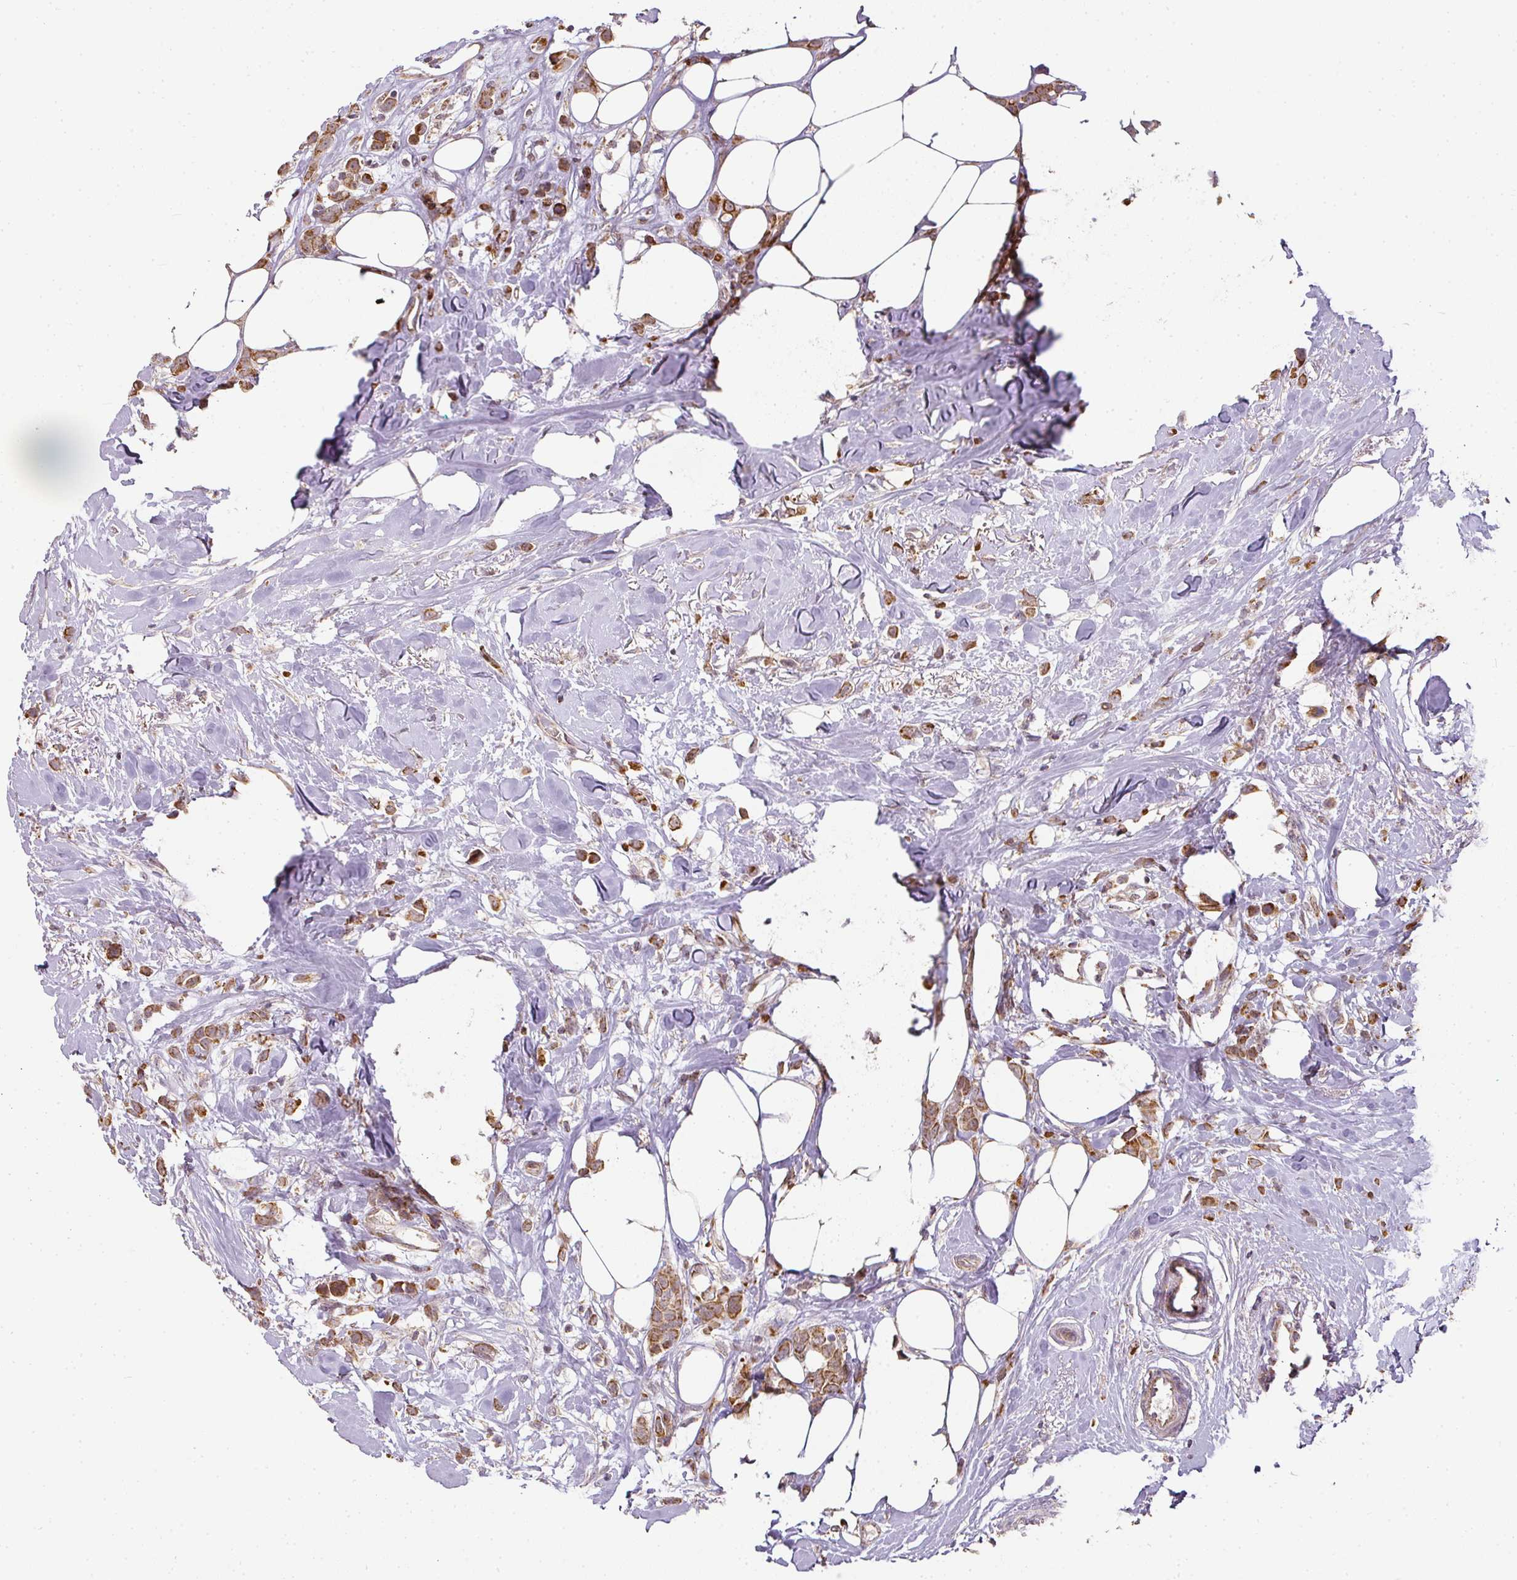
{"staining": {"intensity": "moderate", "quantity": ">75%", "location": "cytoplasmic/membranous"}, "tissue": "breast cancer", "cell_type": "Tumor cells", "image_type": "cancer", "snomed": [{"axis": "morphology", "description": "Duct carcinoma"}, {"axis": "topography", "description": "Breast"}], "caption": "Brown immunohistochemical staining in breast cancer (infiltrating ductal carcinoma) demonstrates moderate cytoplasmic/membranous expression in about >75% of tumor cells. (brown staining indicates protein expression, while blue staining denotes nuclei).", "gene": "MYOM2", "patient": {"sex": "female", "age": 80}}